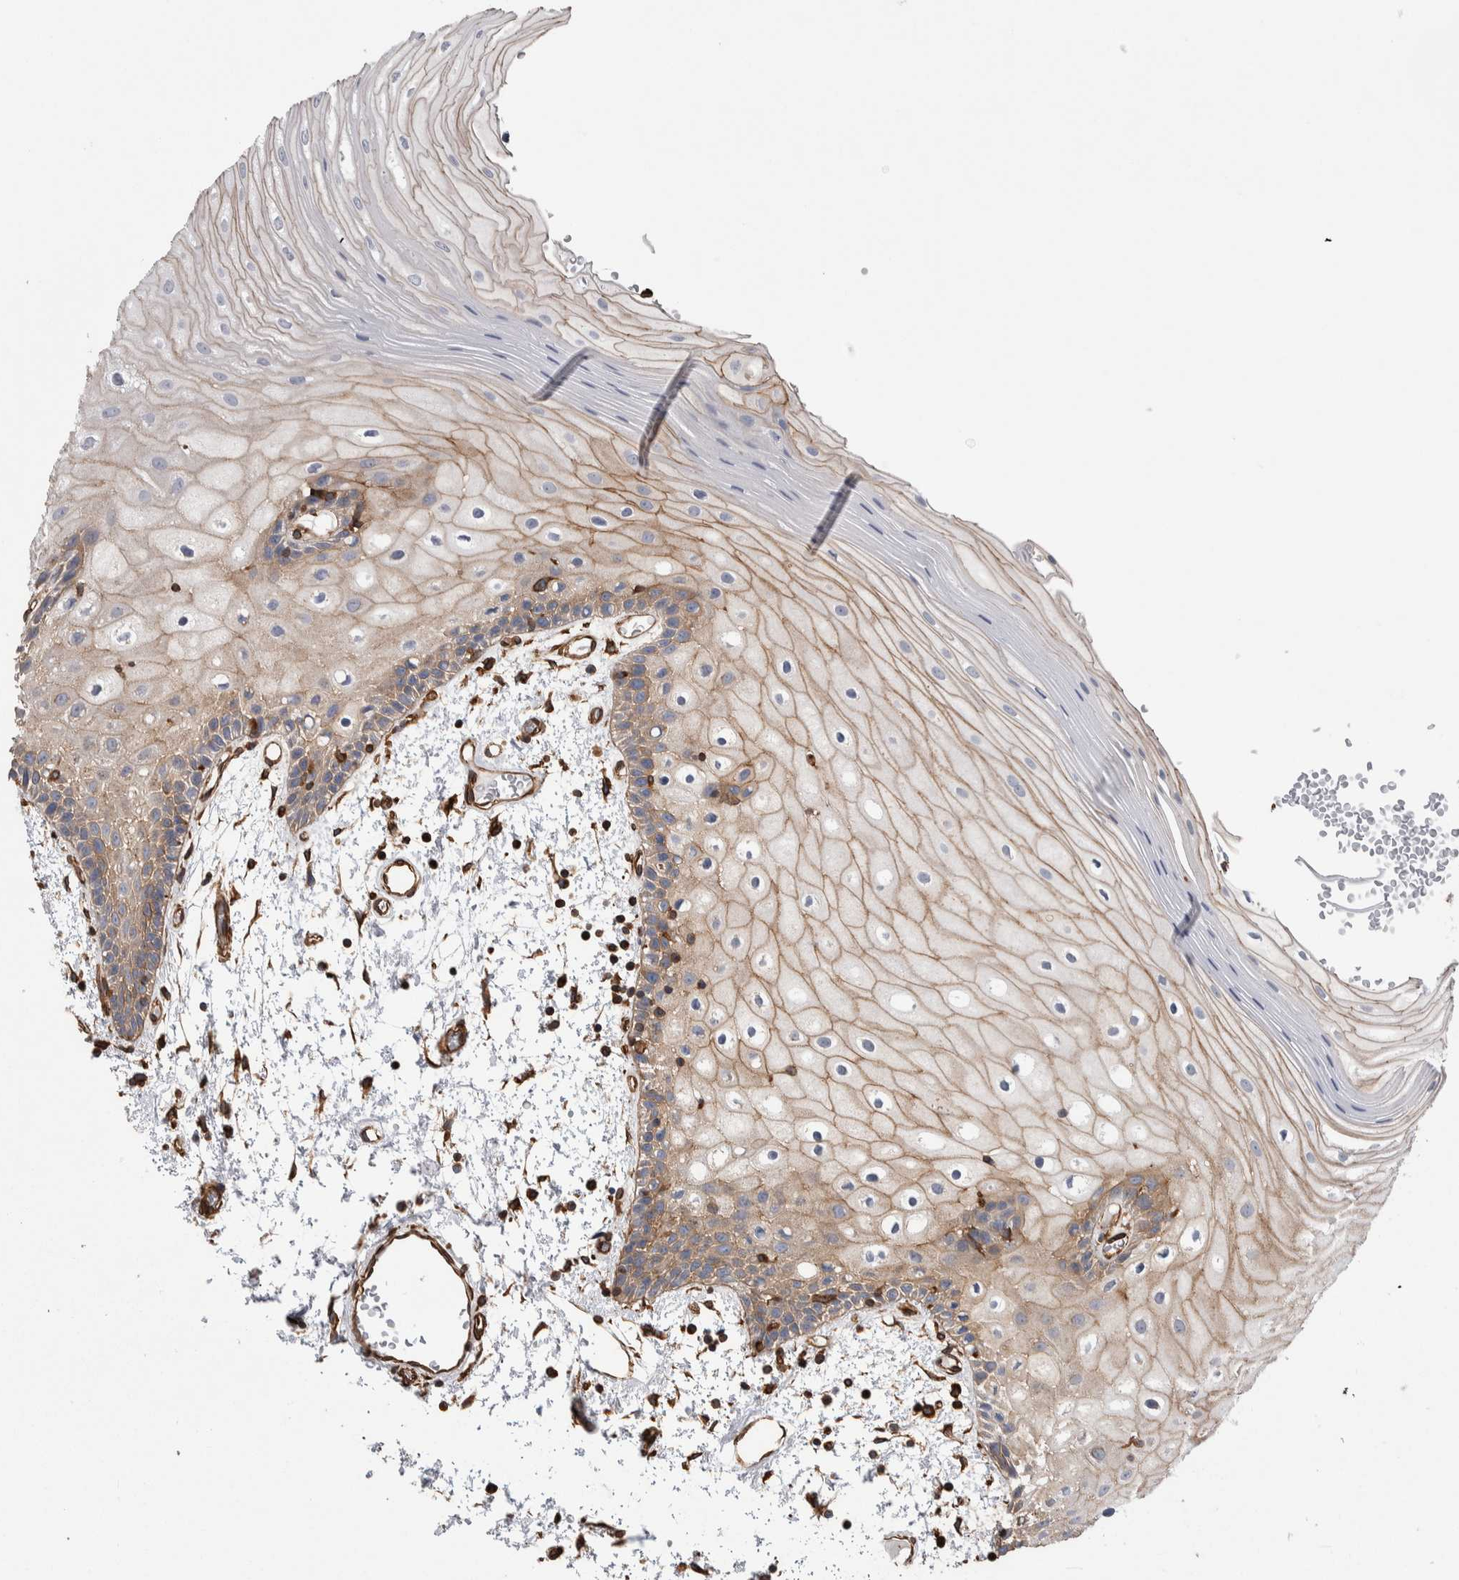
{"staining": {"intensity": "moderate", "quantity": "25%-75%", "location": "cytoplasmic/membranous"}, "tissue": "oral mucosa", "cell_type": "Squamous epithelial cells", "image_type": "normal", "snomed": [{"axis": "morphology", "description": "Normal tissue, NOS"}, {"axis": "topography", "description": "Oral tissue"}], "caption": "Immunohistochemistry (IHC) staining of benign oral mucosa, which demonstrates medium levels of moderate cytoplasmic/membranous staining in about 25%-75% of squamous epithelial cells indicating moderate cytoplasmic/membranous protein expression. The staining was performed using DAB (3,3'-diaminobenzidine) (brown) for protein detection and nuclei were counterstained in hematoxylin (blue).", "gene": "KIF12", "patient": {"sex": "male", "age": 52}}